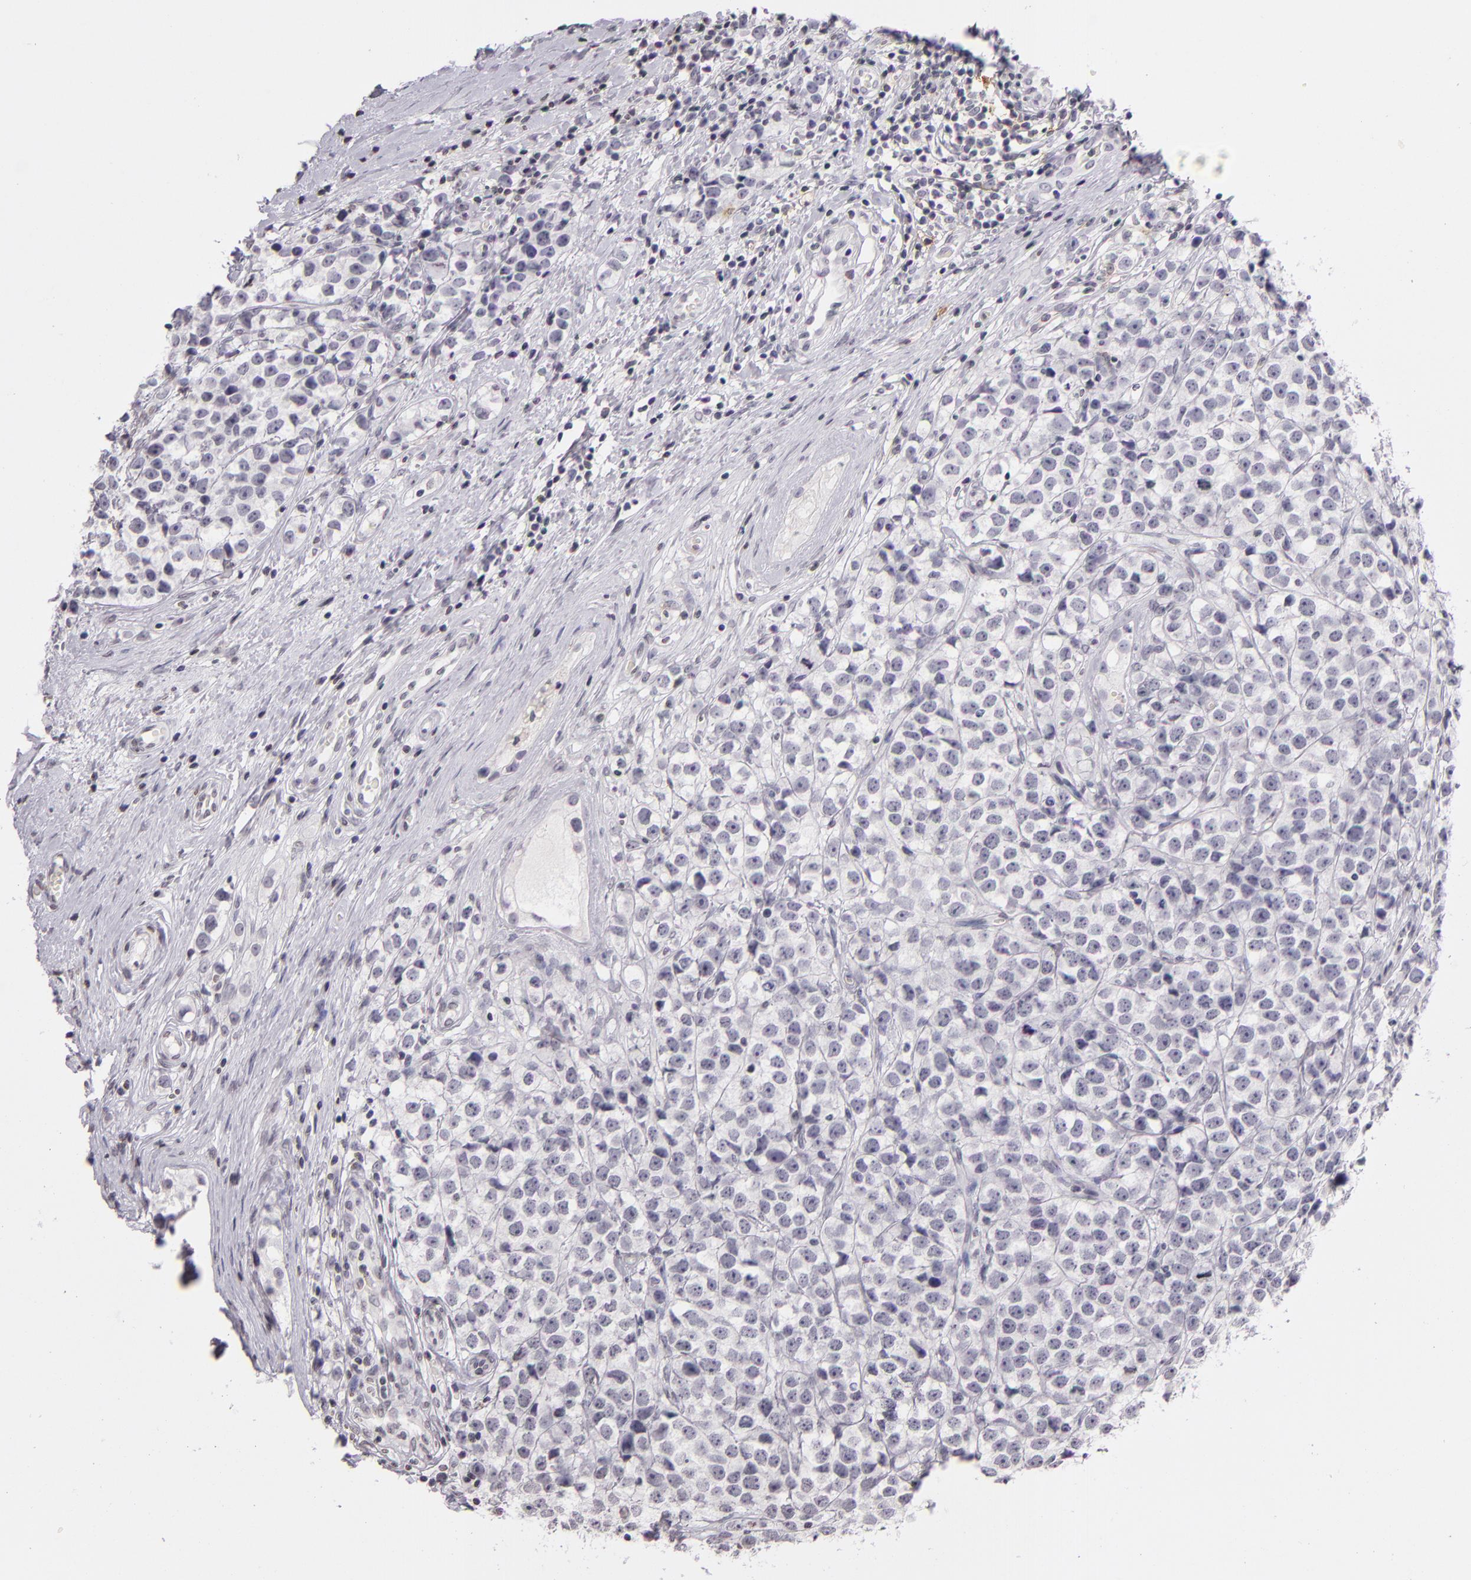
{"staining": {"intensity": "negative", "quantity": "none", "location": "none"}, "tissue": "testis cancer", "cell_type": "Tumor cells", "image_type": "cancer", "snomed": [{"axis": "morphology", "description": "Seminoma, NOS"}, {"axis": "topography", "description": "Testis"}], "caption": "Protein analysis of testis seminoma displays no significant expression in tumor cells.", "gene": "CD40", "patient": {"sex": "male", "age": 25}}